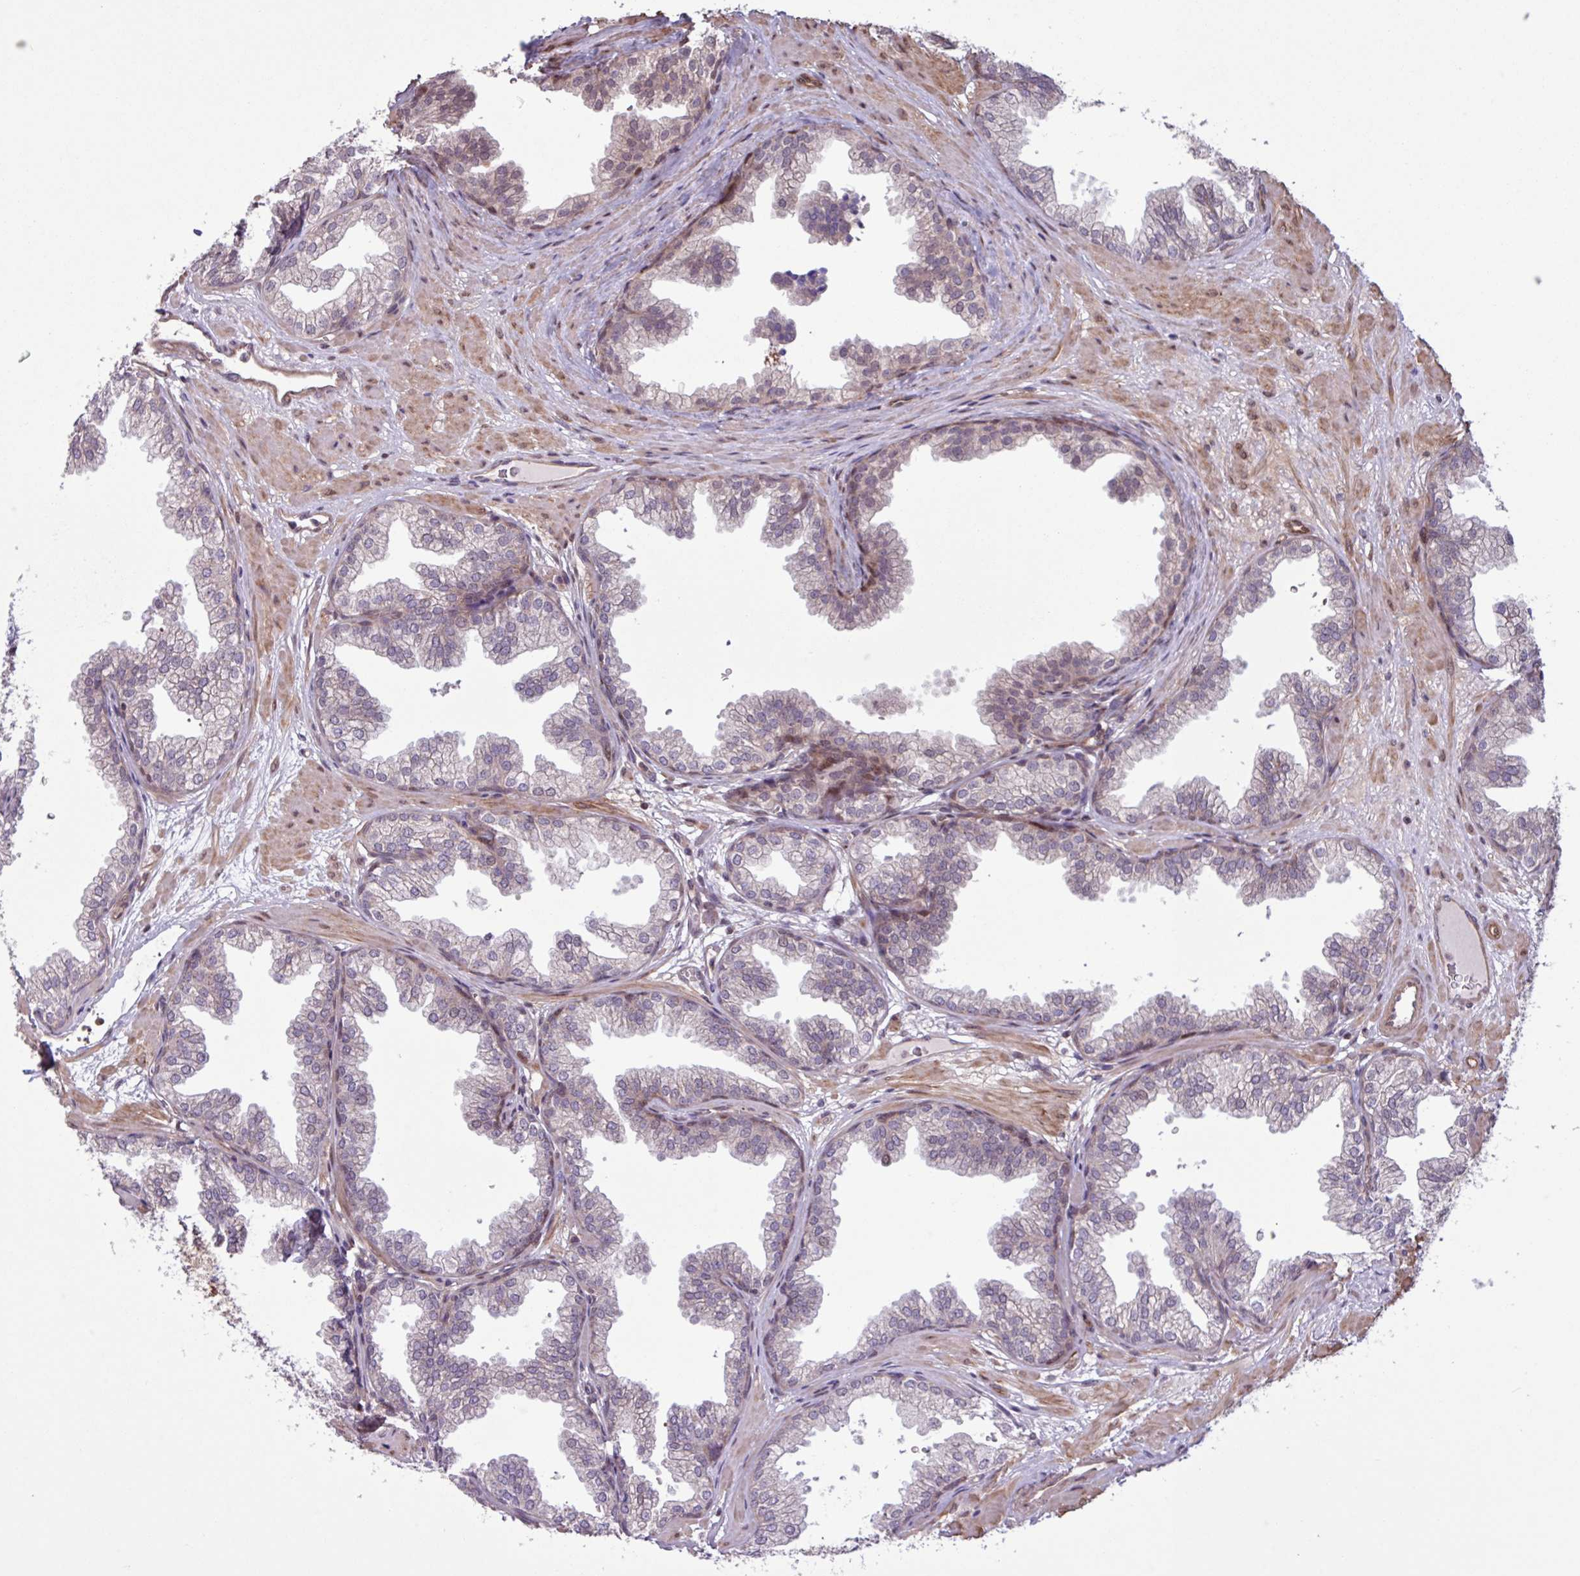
{"staining": {"intensity": "negative", "quantity": "none", "location": "none"}, "tissue": "prostate", "cell_type": "Glandular cells", "image_type": "normal", "snomed": [{"axis": "morphology", "description": "Normal tissue, NOS"}, {"axis": "topography", "description": "Prostate"}], "caption": "High magnification brightfield microscopy of unremarkable prostate stained with DAB (3,3'-diaminobenzidine) (brown) and counterstained with hematoxylin (blue): glandular cells show no significant staining.", "gene": "PDPR", "patient": {"sex": "male", "age": 37}}